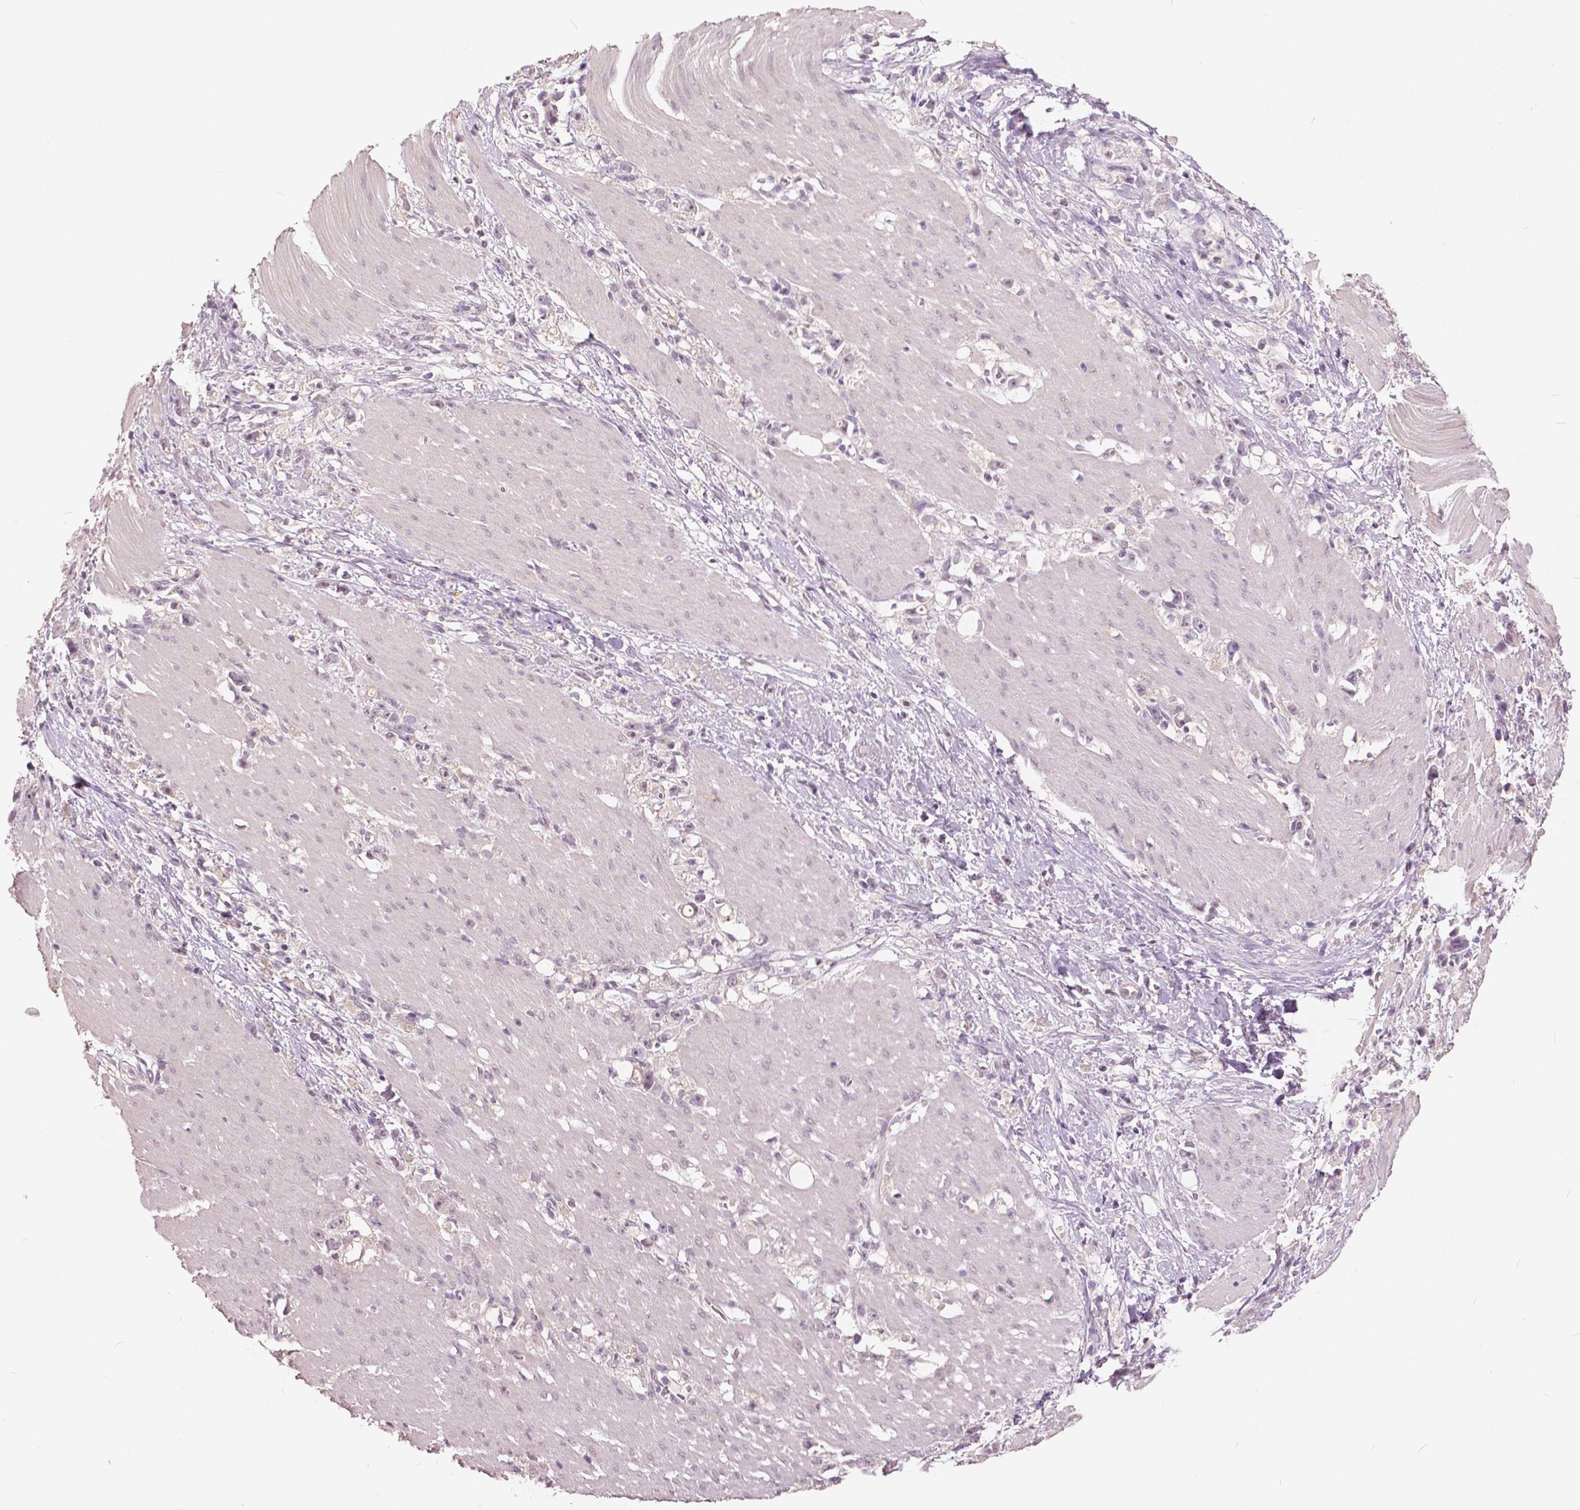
{"staining": {"intensity": "negative", "quantity": "none", "location": "none"}, "tissue": "stomach cancer", "cell_type": "Tumor cells", "image_type": "cancer", "snomed": [{"axis": "morphology", "description": "Adenocarcinoma, NOS"}, {"axis": "topography", "description": "Stomach"}], "caption": "Immunohistochemistry micrograph of human adenocarcinoma (stomach) stained for a protein (brown), which shows no expression in tumor cells.", "gene": "NANOG", "patient": {"sex": "female", "age": 59}}